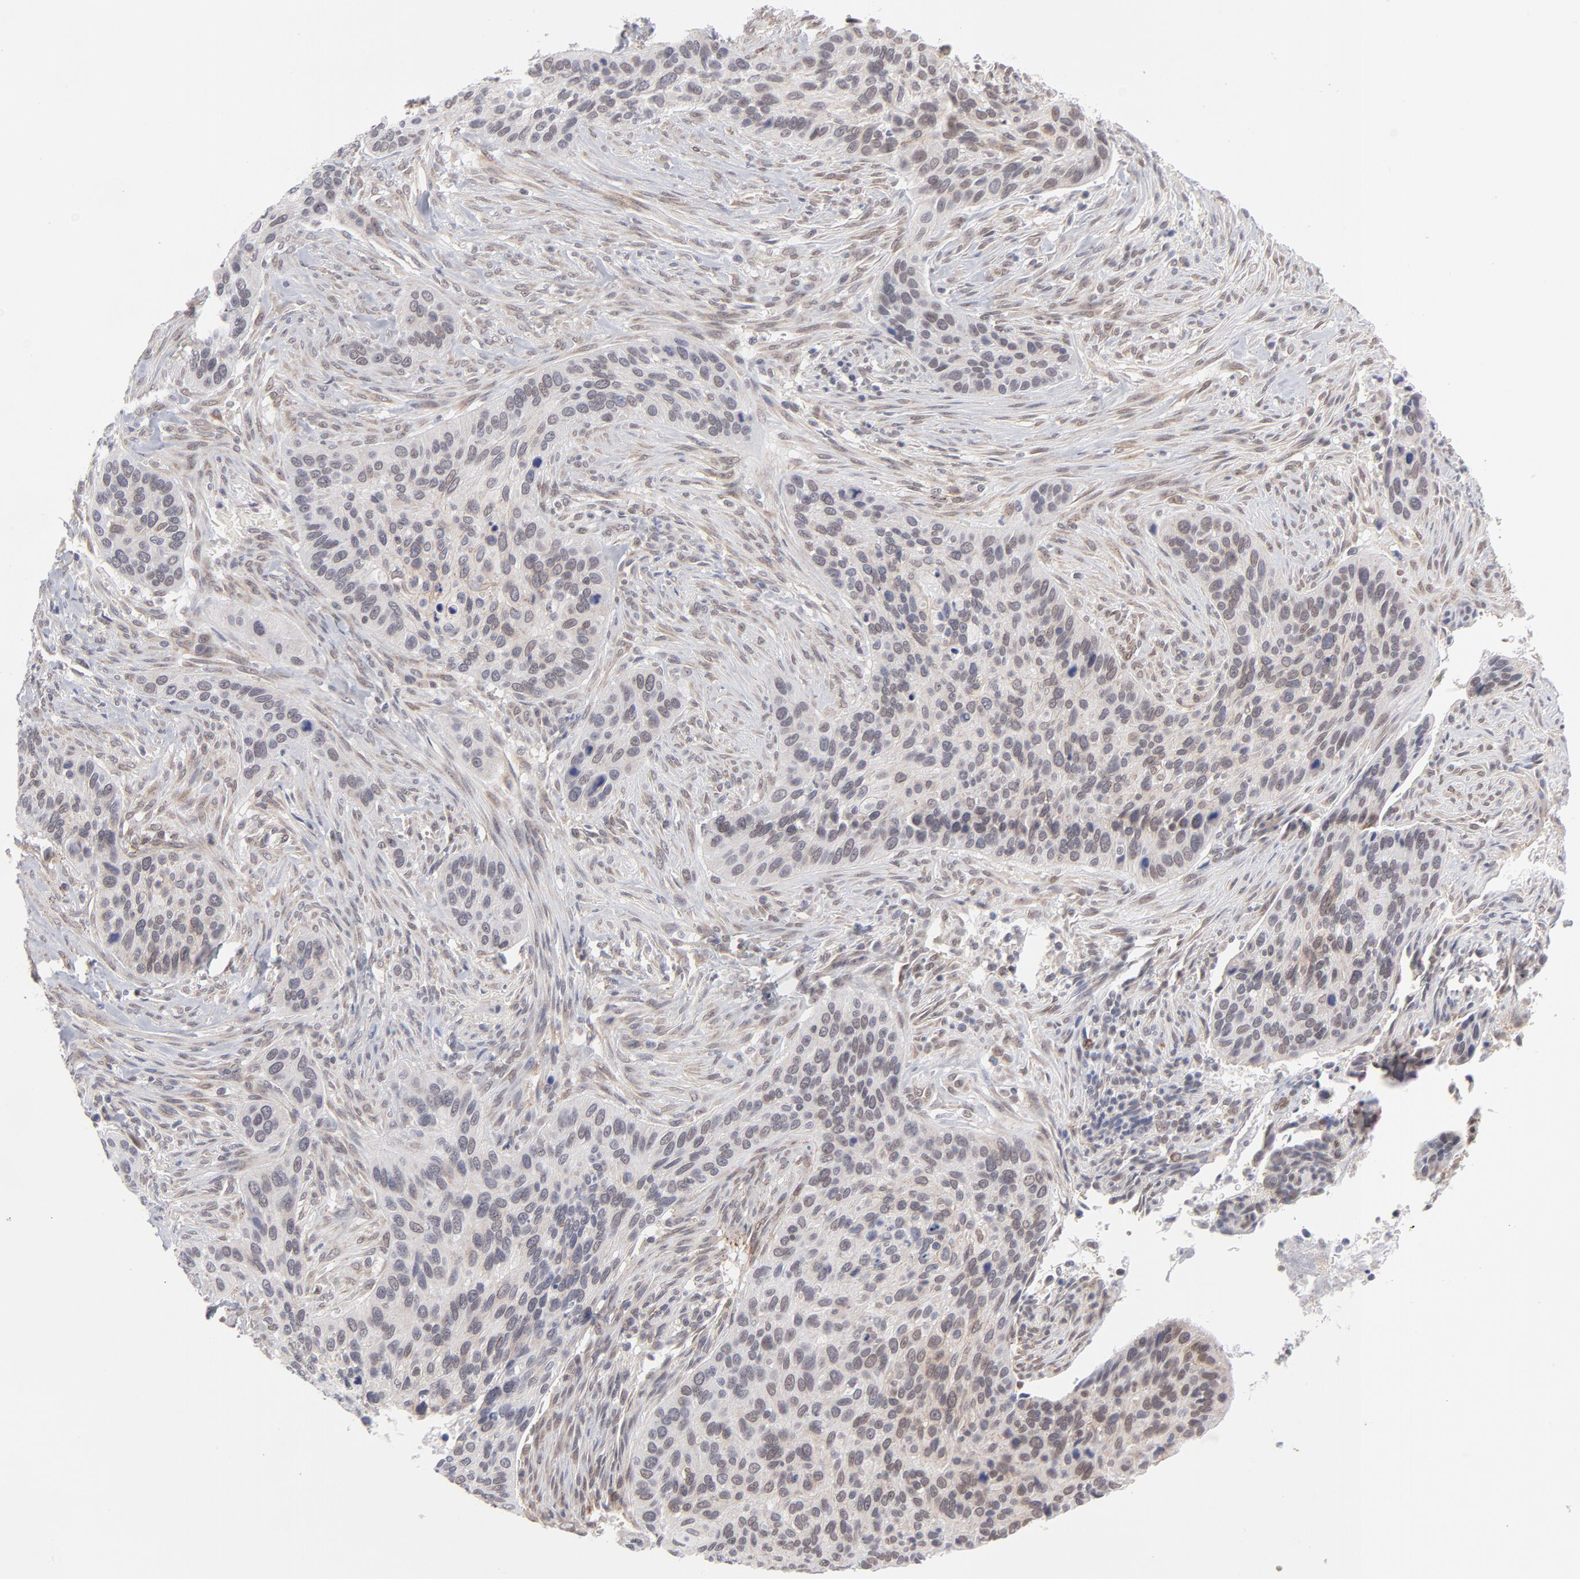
{"staining": {"intensity": "weak", "quantity": "25%-75%", "location": "nuclear"}, "tissue": "cervical cancer", "cell_type": "Tumor cells", "image_type": "cancer", "snomed": [{"axis": "morphology", "description": "Adenocarcinoma, NOS"}, {"axis": "topography", "description": "Cervix"}], "caption": "Immunohistochemistry image of adenocarcinoma (cervical) stained for a protein (brown), which exhibits low levels of weak nuclear staining in approximately 25%-75% of tumor cells.", "gene": "NBN", "patient": {"sex": "female", "age": 29}}